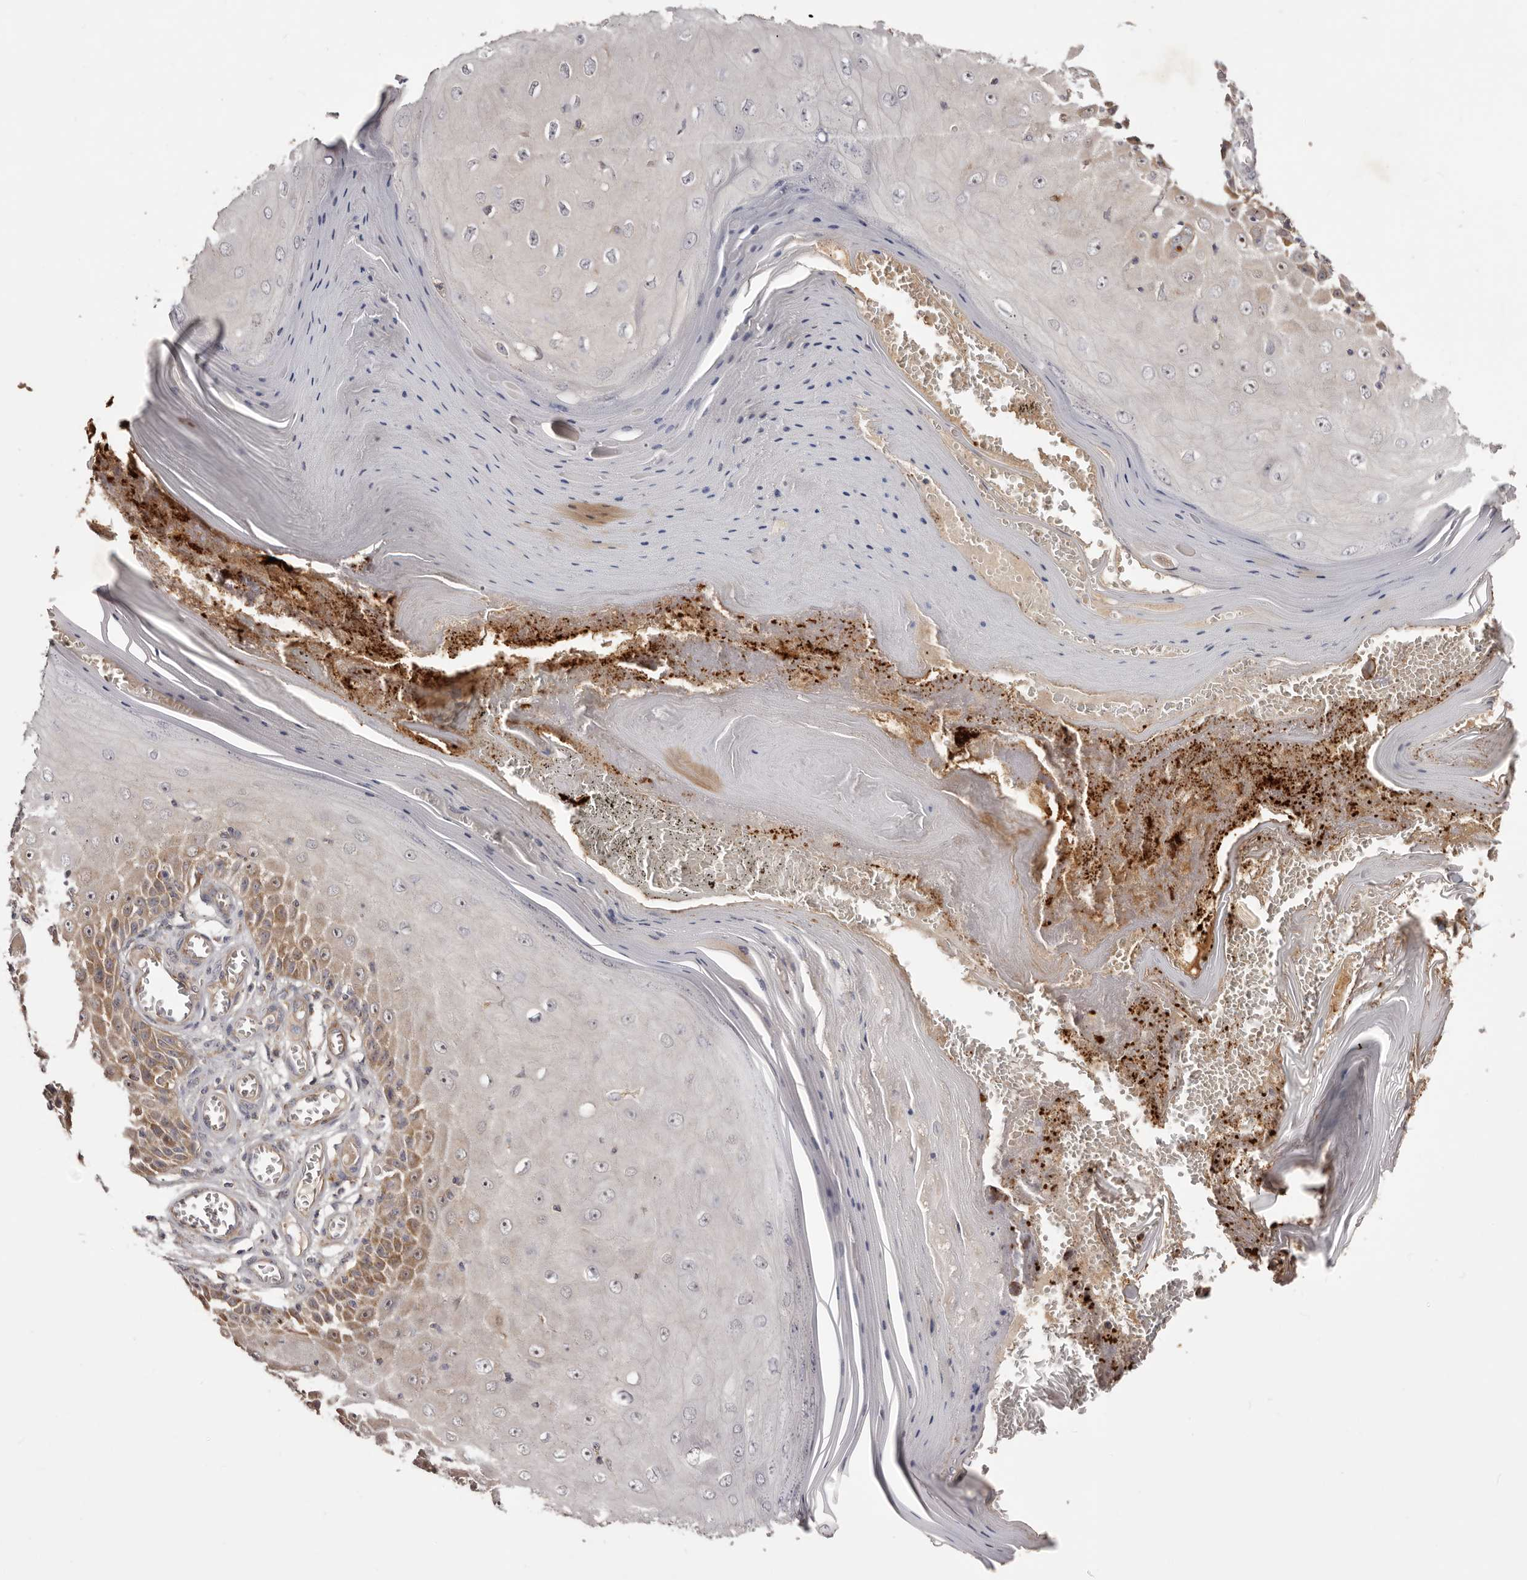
{"staining": {"intensity": "moderate", "quantity": ">75%", "location": "cytoplasmic/membranous"}, "tissue": "skin cancer", "cell_type": "Tumor cells", "image_type": "cancer", "snomed": [{"axis": "morphology", "description": "Squamous cell carcinoma, NOS"}, {"axis": "topography", "description": "Skin"}], "caption": "Human skin cancer (squamous cell carcinoma) stained with a brown dye exhibits moderate cytoplasmic/membranous positive expression in approximately >75% of tumor cells.", "gene": "LTV1", "patient": {"sex": "female", "age": 73}}